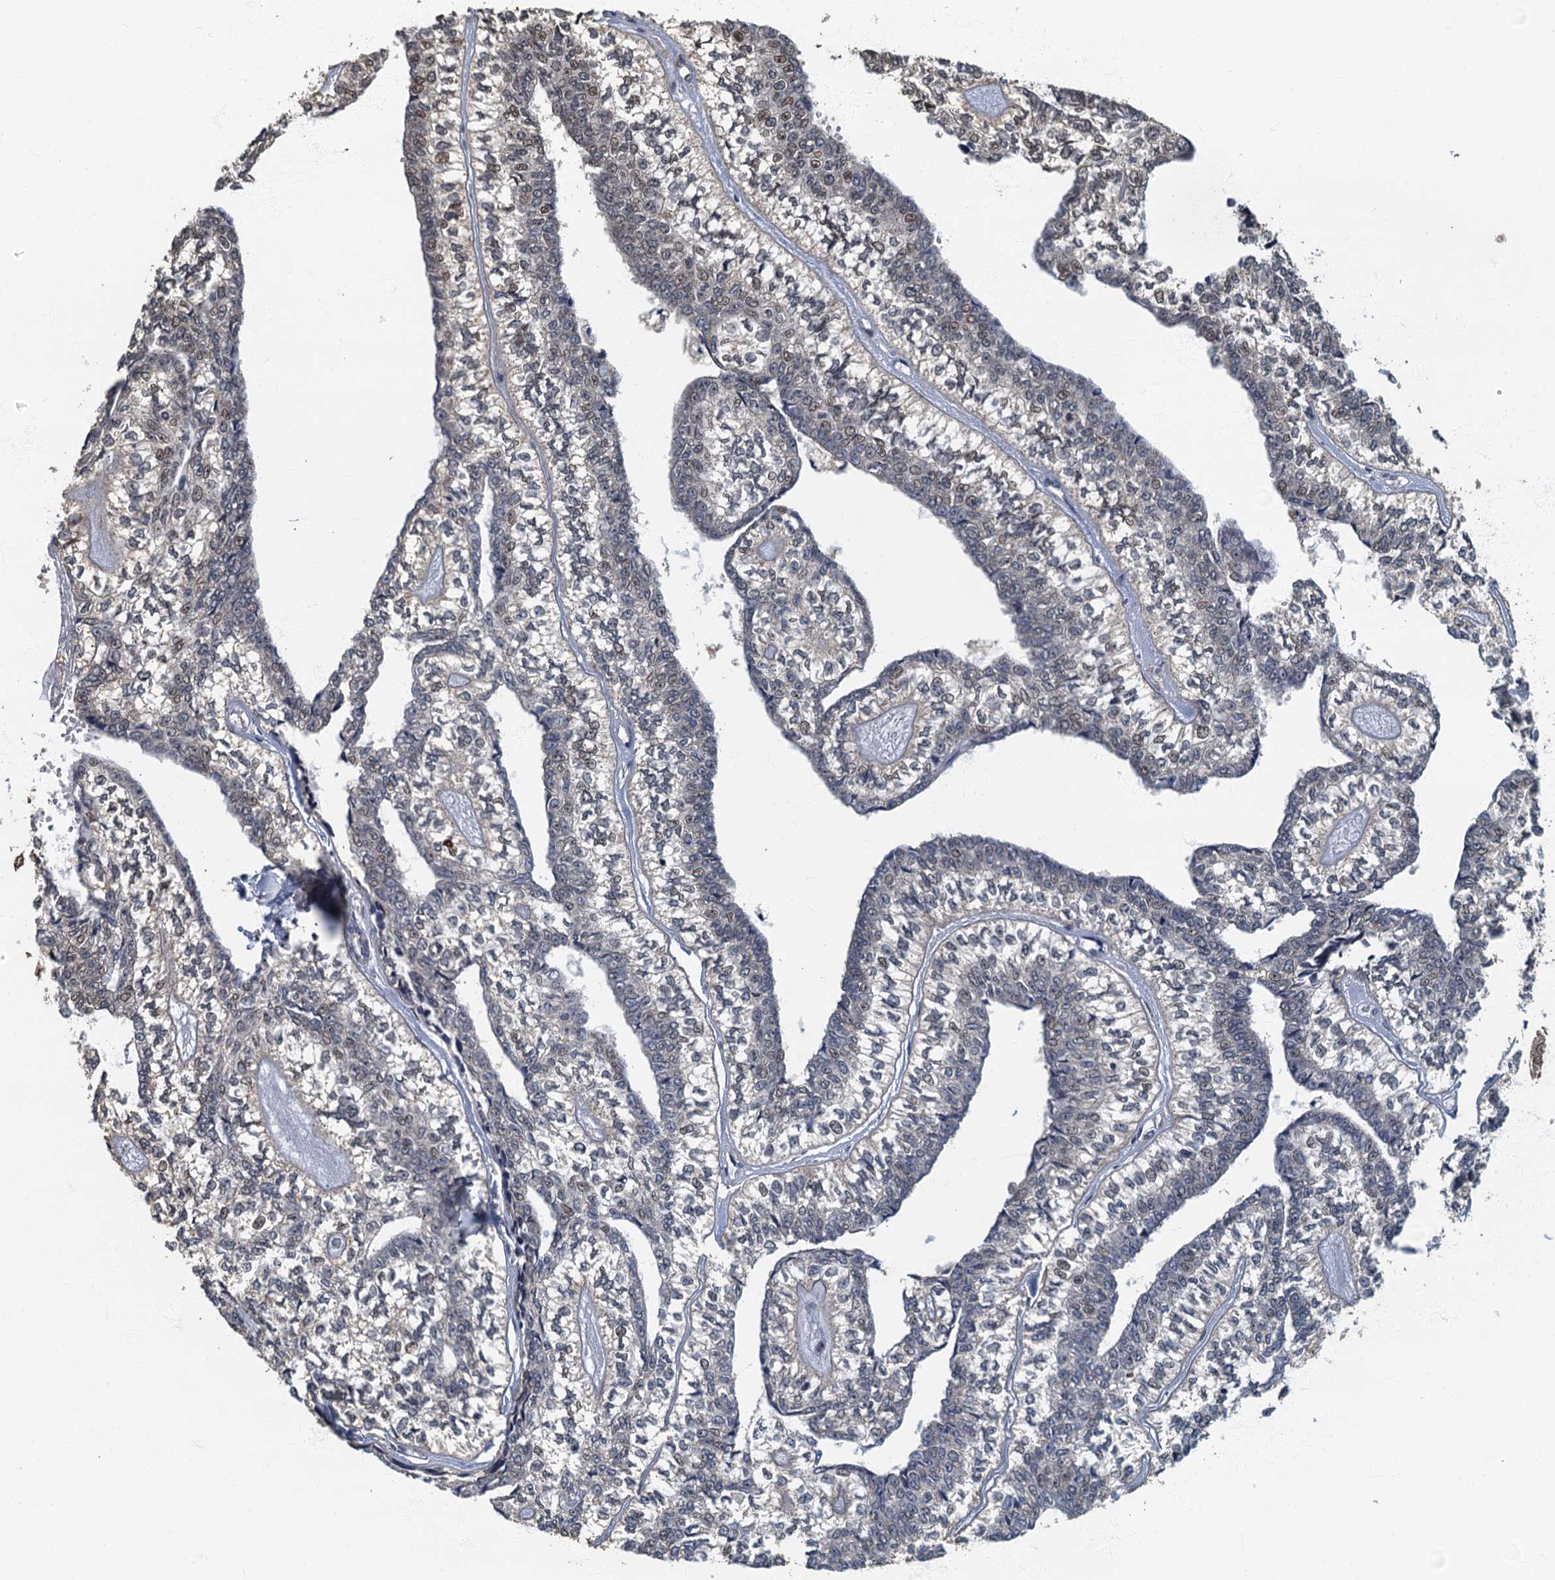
{"staining": {"intensity": "weak", "quantity": "25%-75%", "location": "nuclear"}, "tissue": "head and neck cancer", "cell_type": "Tumor cells", "image_type": "cancer", "snomed": [{"axis": "morphology", "description": "Adenocarcinoma, NOS"}, {"axis": "topography", "description": "Head-Neck"}], "caption": "Immunohistochemistry (IHC) of human head and neck cancer displays low levels of weak nuclear expression in about 25%-75% of tumor cells.", "gene": "CKAP2L", "patient": {"sex": "female", "age": 73}}